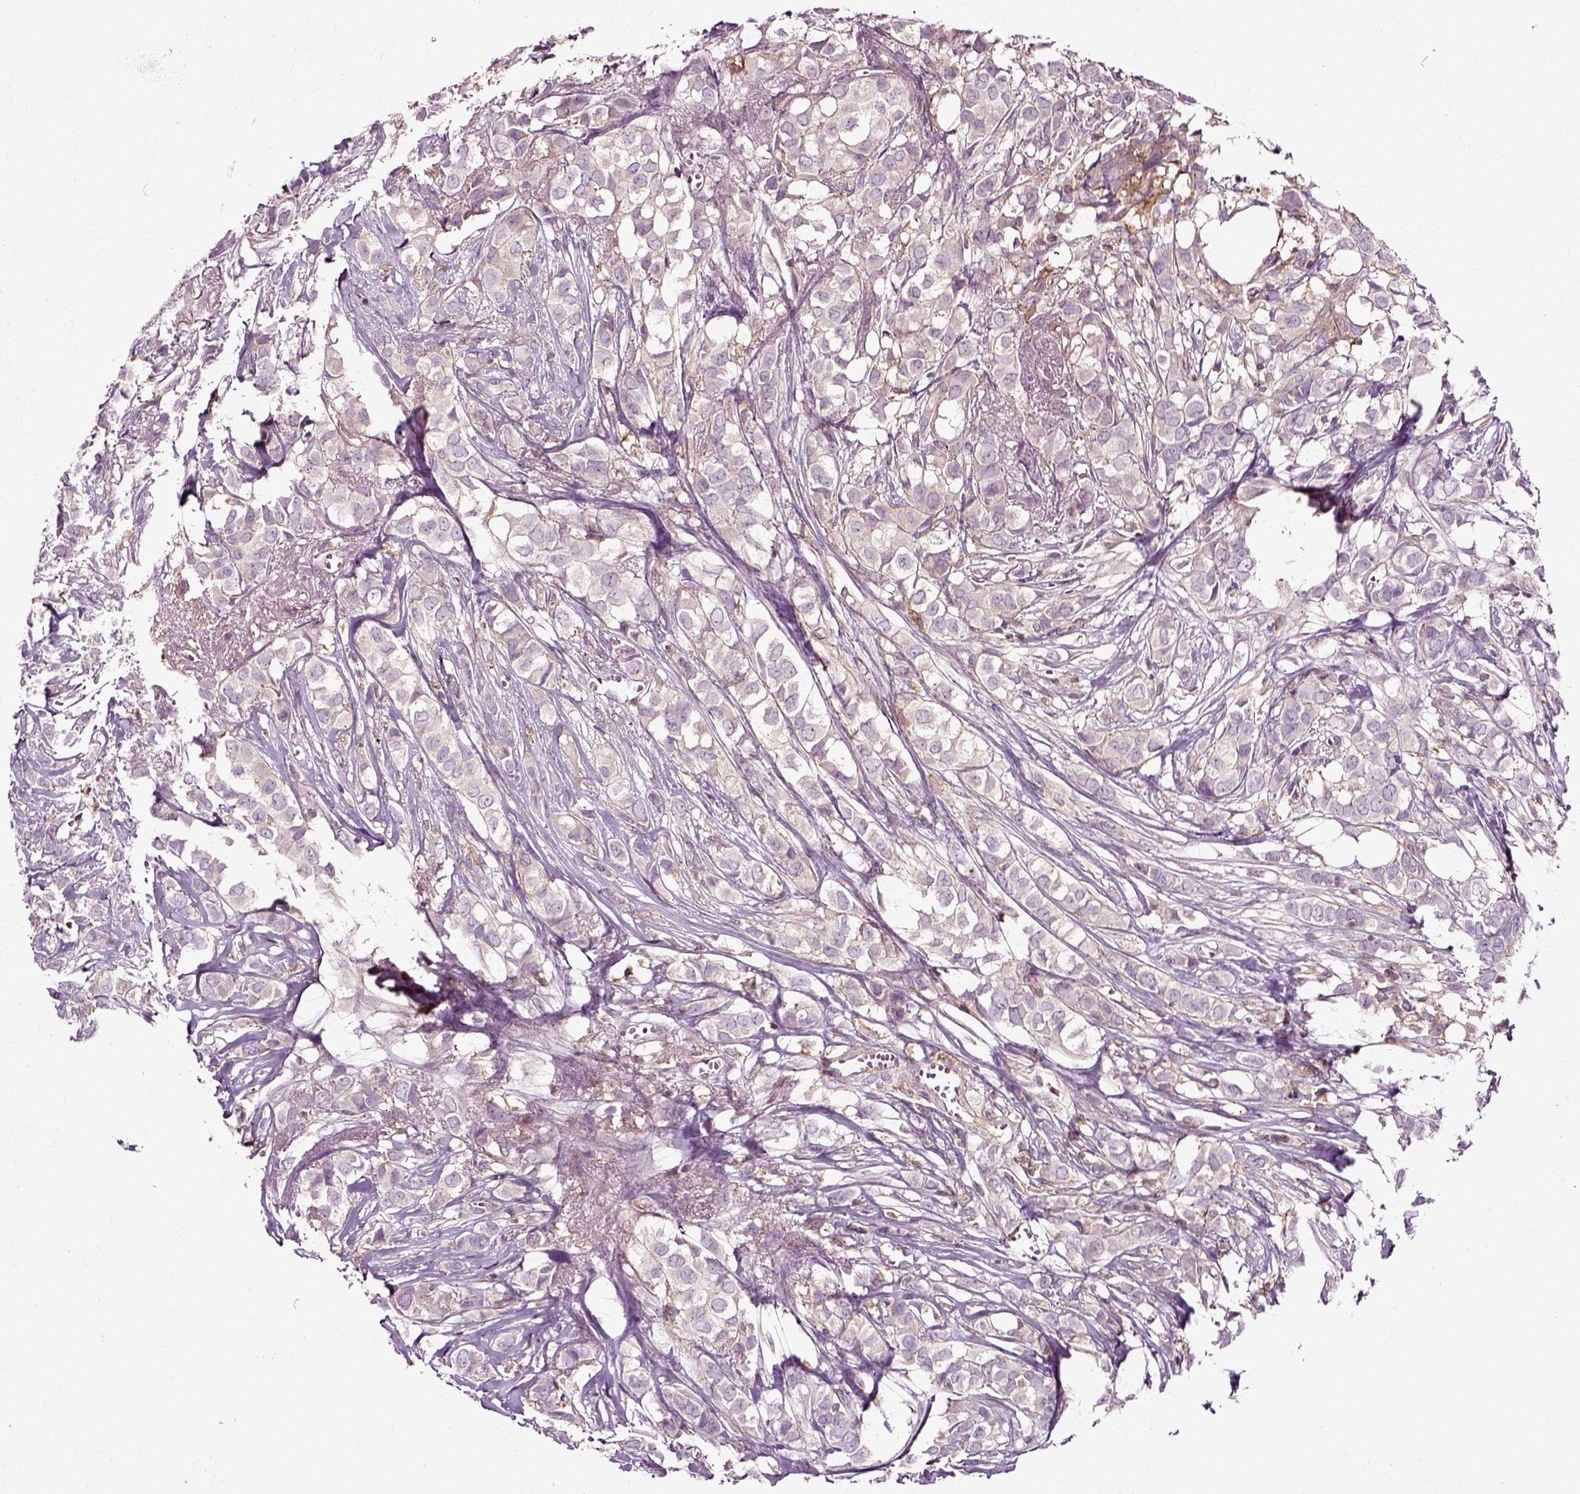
{"staining": {"intensity": "negative", "quantity": "none", "location": "none"}, "tissue": "breast cancer", "cell_type": "Tumor cells", "image_type": "cancer", "snomed": [{"axis": "morphology", "description": "Duct carcinoma"}, {"axis": "topography", "description": "Breast"}], "caption": "High magnification brightfield microscopy of infiltrating ductal carcinoma (breast) stained with DAB (brown) and counterstained with hematoxylin (blue): tumor cells show no significant positivity. (Stains: DAB immunohistochemistry (IHC) with hematoxylin counter stain, Microscopy: brightfield microscopy at high magnification).", "gene": "RHOF", "patient": {"sex": "female", "age": 85}}